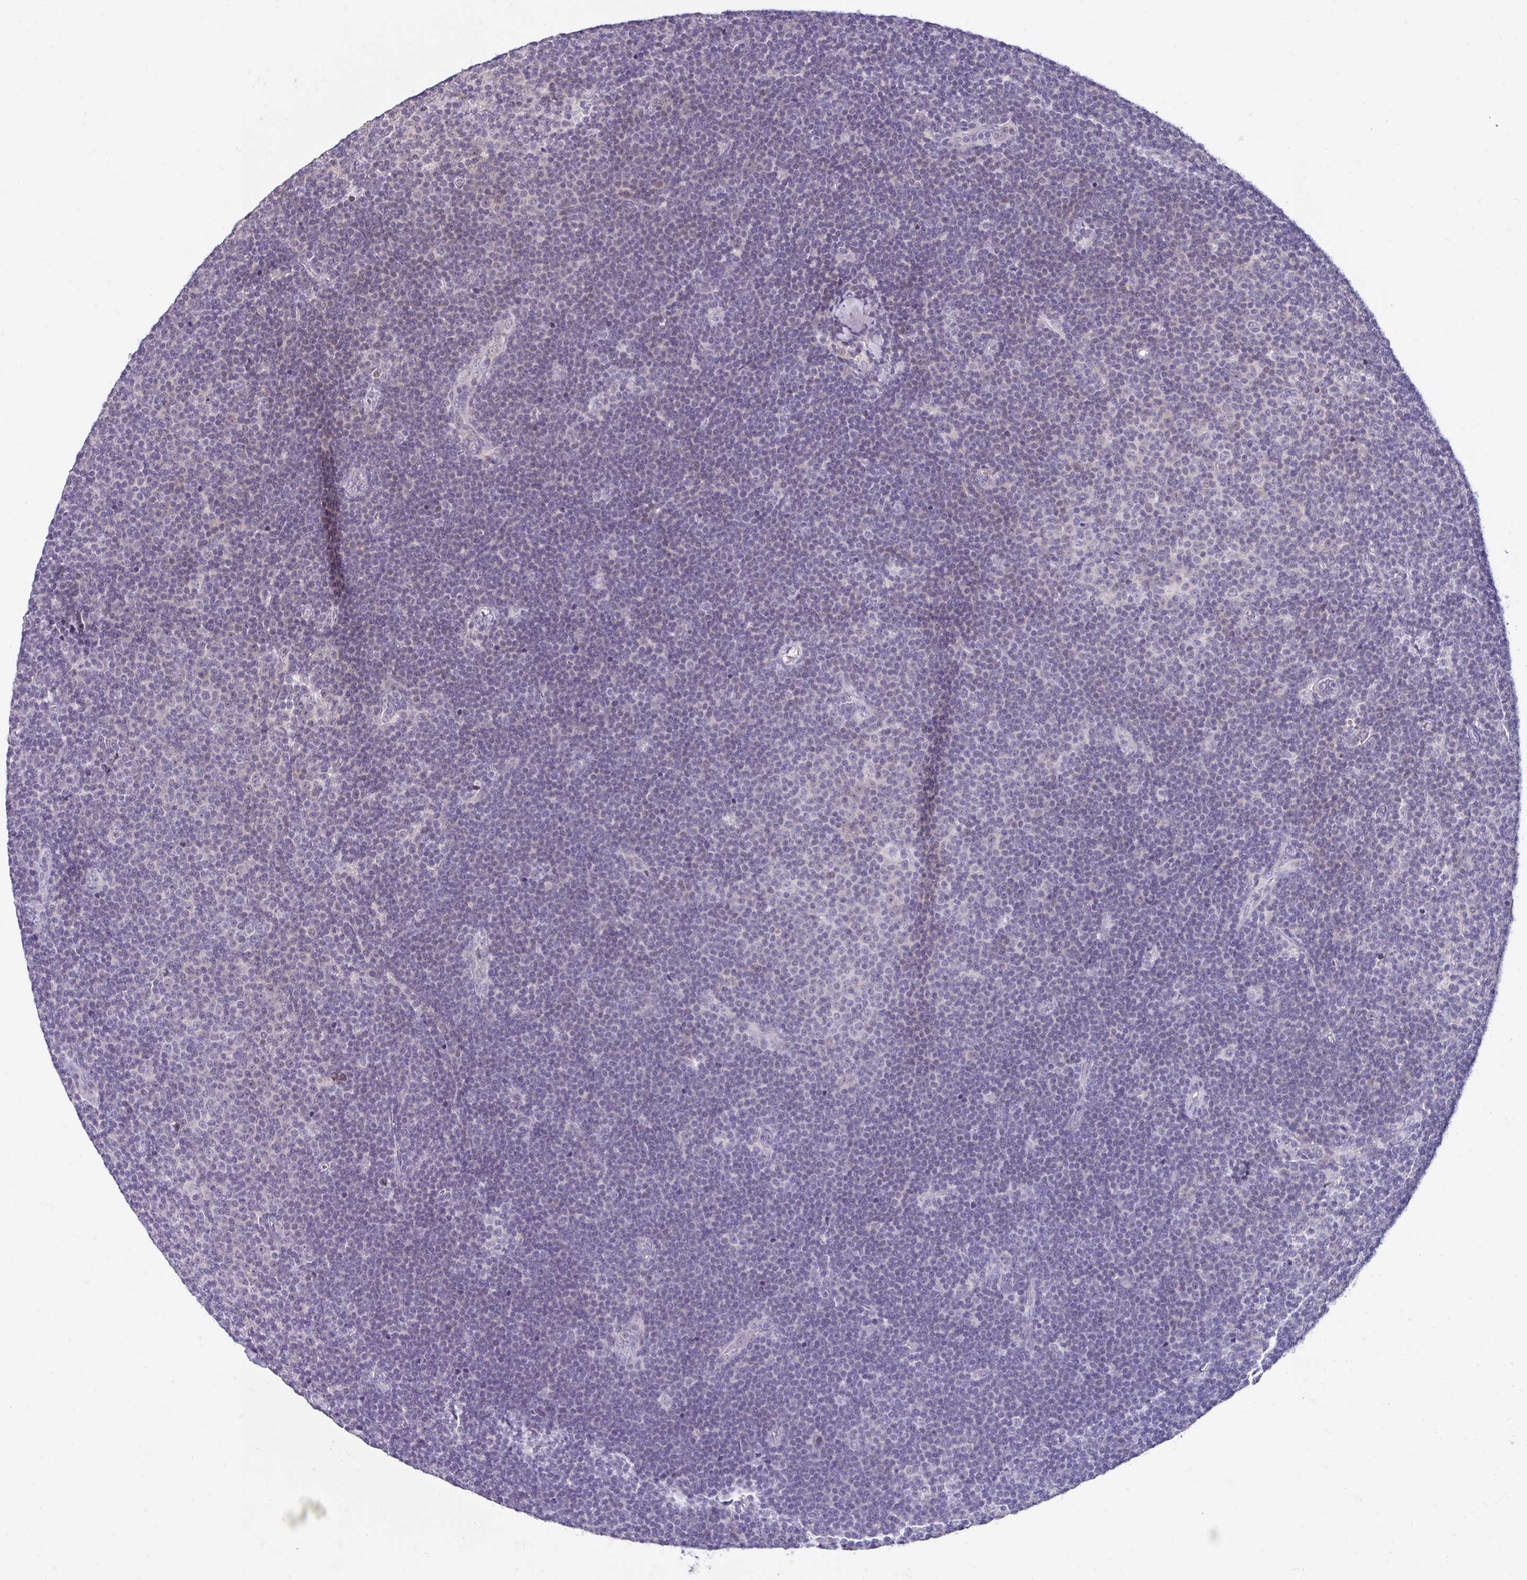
{"staining": {"intensity": "negative", "quantity": "none", "location": "none"}, "tissue": "lymphoma", "cell_type": "Tumor cells", "image_type": "cancer", "snomed": [{"axis": "morphology", "description": "Malignant lymphoma, non-Hodgkin's type, Low grade"}, {"axis": "topography", "description": "Lymph node"}], "caption": "Low-grade malignant lymphoma, non-Hodgkin's type was stained to show a protein in brown. There is no significant staining in tumor cells.", "gene": "NT5C1B", "patient": {"sex": "male", "age": 48}}